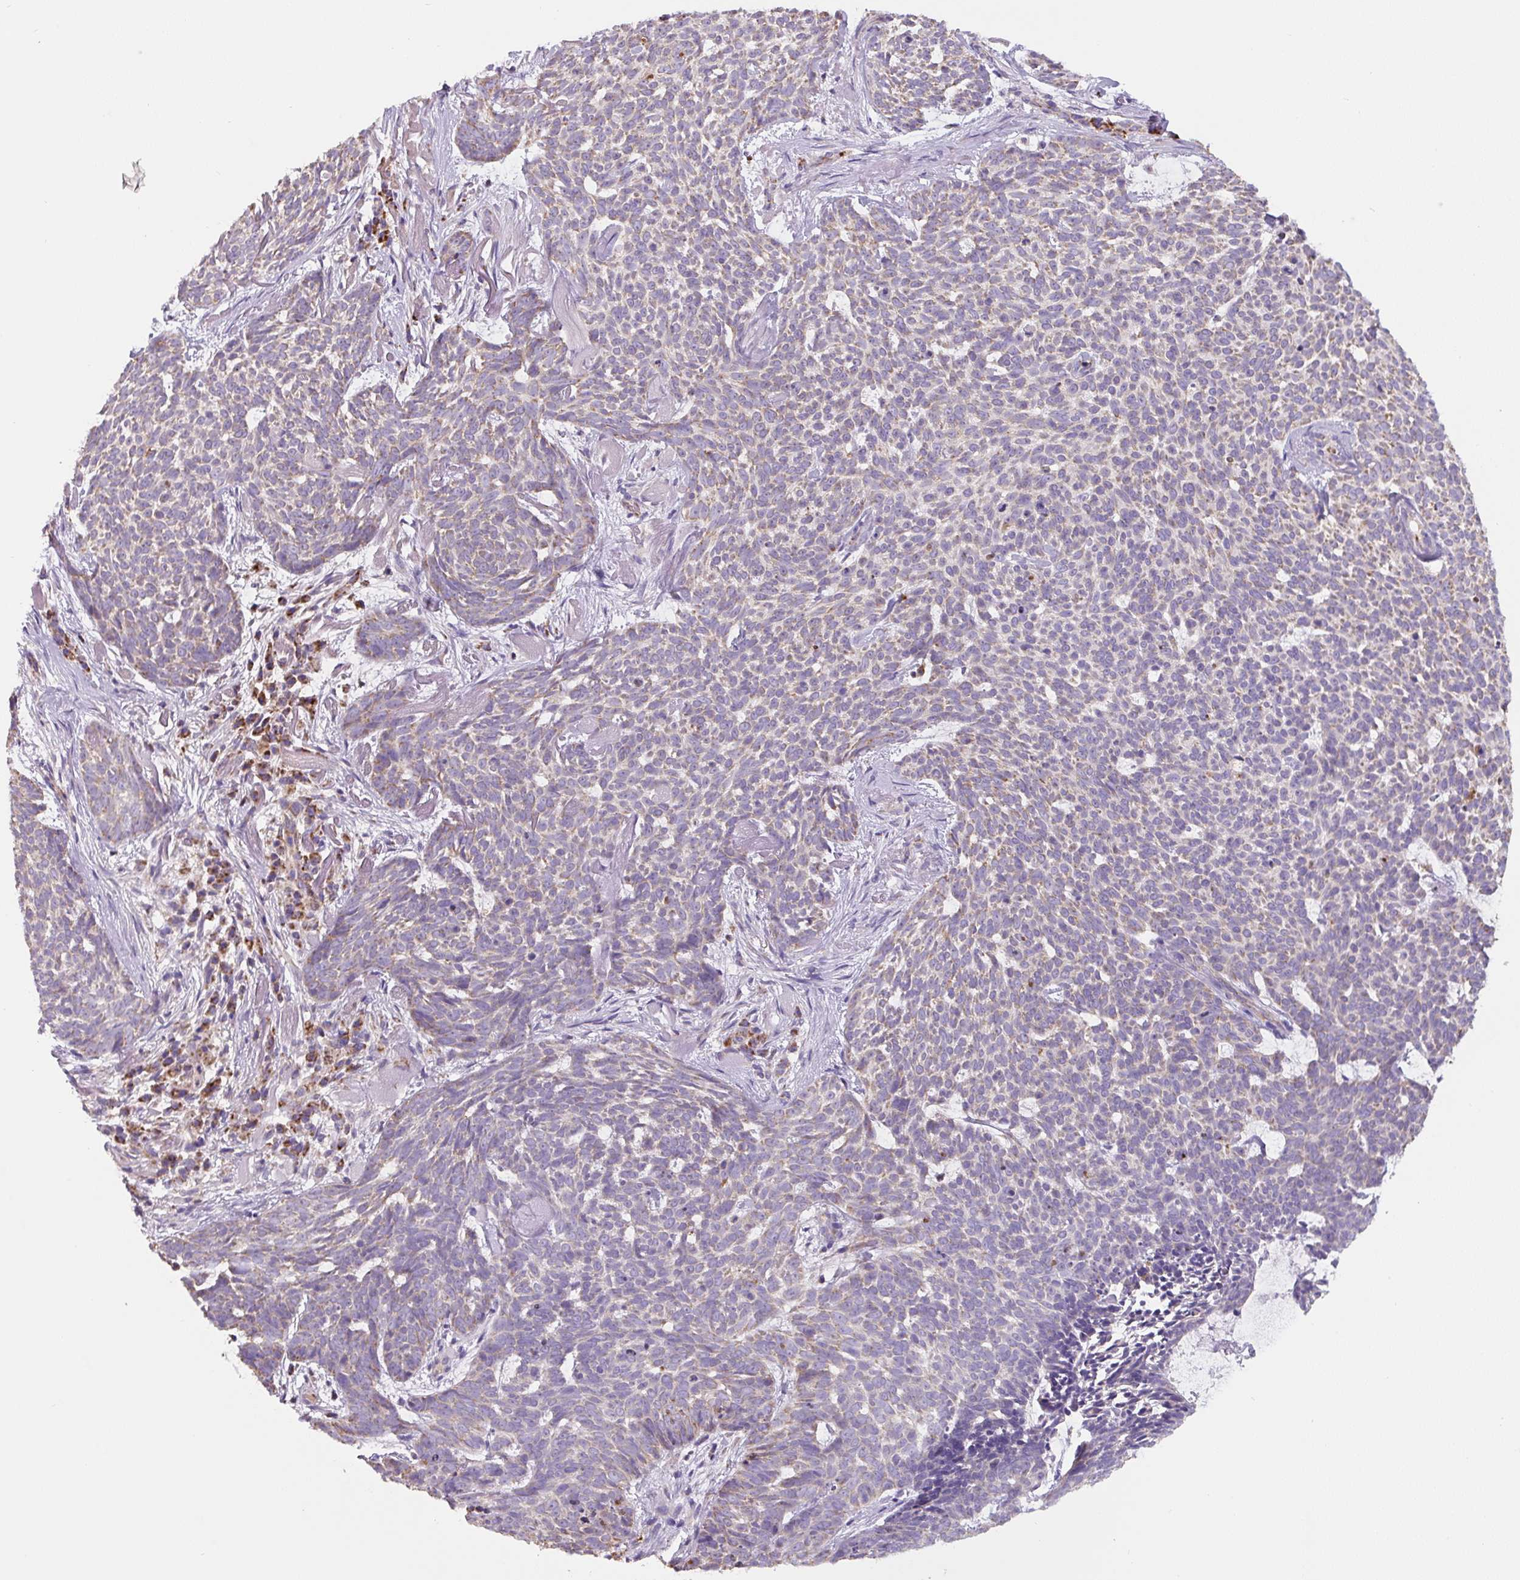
{"staining": {"intensity": "moderate", "quantity": "<25%", "location": "cytoplasmic/membranous"}, "tissue": "skin cancer", "cell_type": "Tumor cells", "image_type": "cancer", "snomed": [{"axis": "morphology", "description": "Basal cell carcinoma"}, {"axis": "topography", "description": "Skin"}], "caption": "Moderate cytoplasmic/membranous protein staining is identified in approximately <25% of tumor cells in skin basal cell carcinoma. The staining was performed using DAB to visualize the protein expression in brown, while the nuclei were stained in blue with hematoxylin (Magnification: 20x).", "gene": "MT-CO2", "patient": {"sex": "female", "age": 93}}